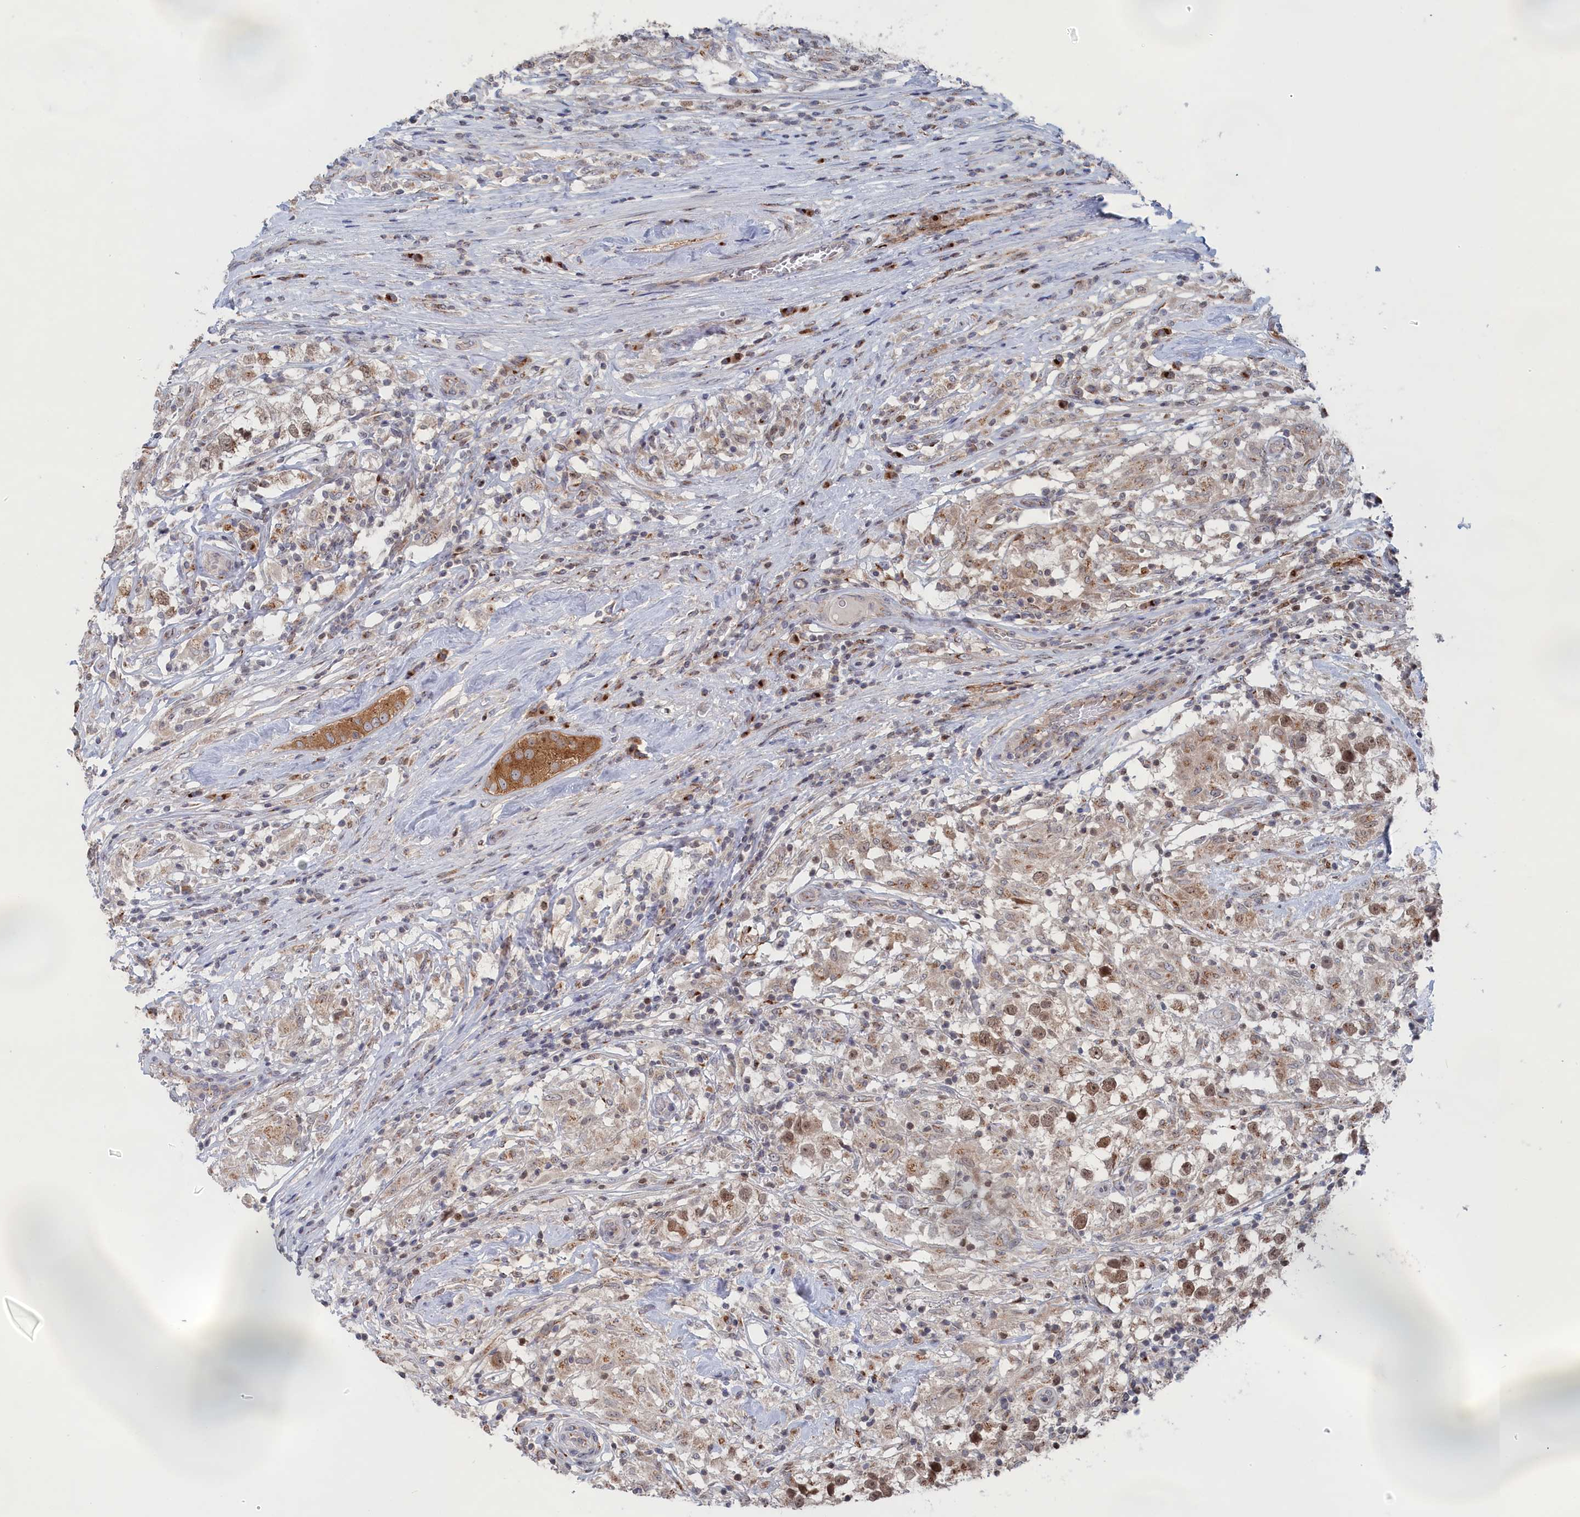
{"staining": {"intensity": "moderate", "quantity": ">75%", "location": "nuclear"}, "tissue": "testis cancer", "cell_type": "Tumor cells", "image_type": "cancer", "snomed": [{"axis": "morphology", "description": "Seminoma, NOS"}, {"axis": "topography", "description": "Testis"}], "caption": "Moderate nuclear positivity is identified in about >75% of tumor cells in testis cancer (seminoma).", "gene": "IRX1", "patient": {"sex": "male", "age": 46}}